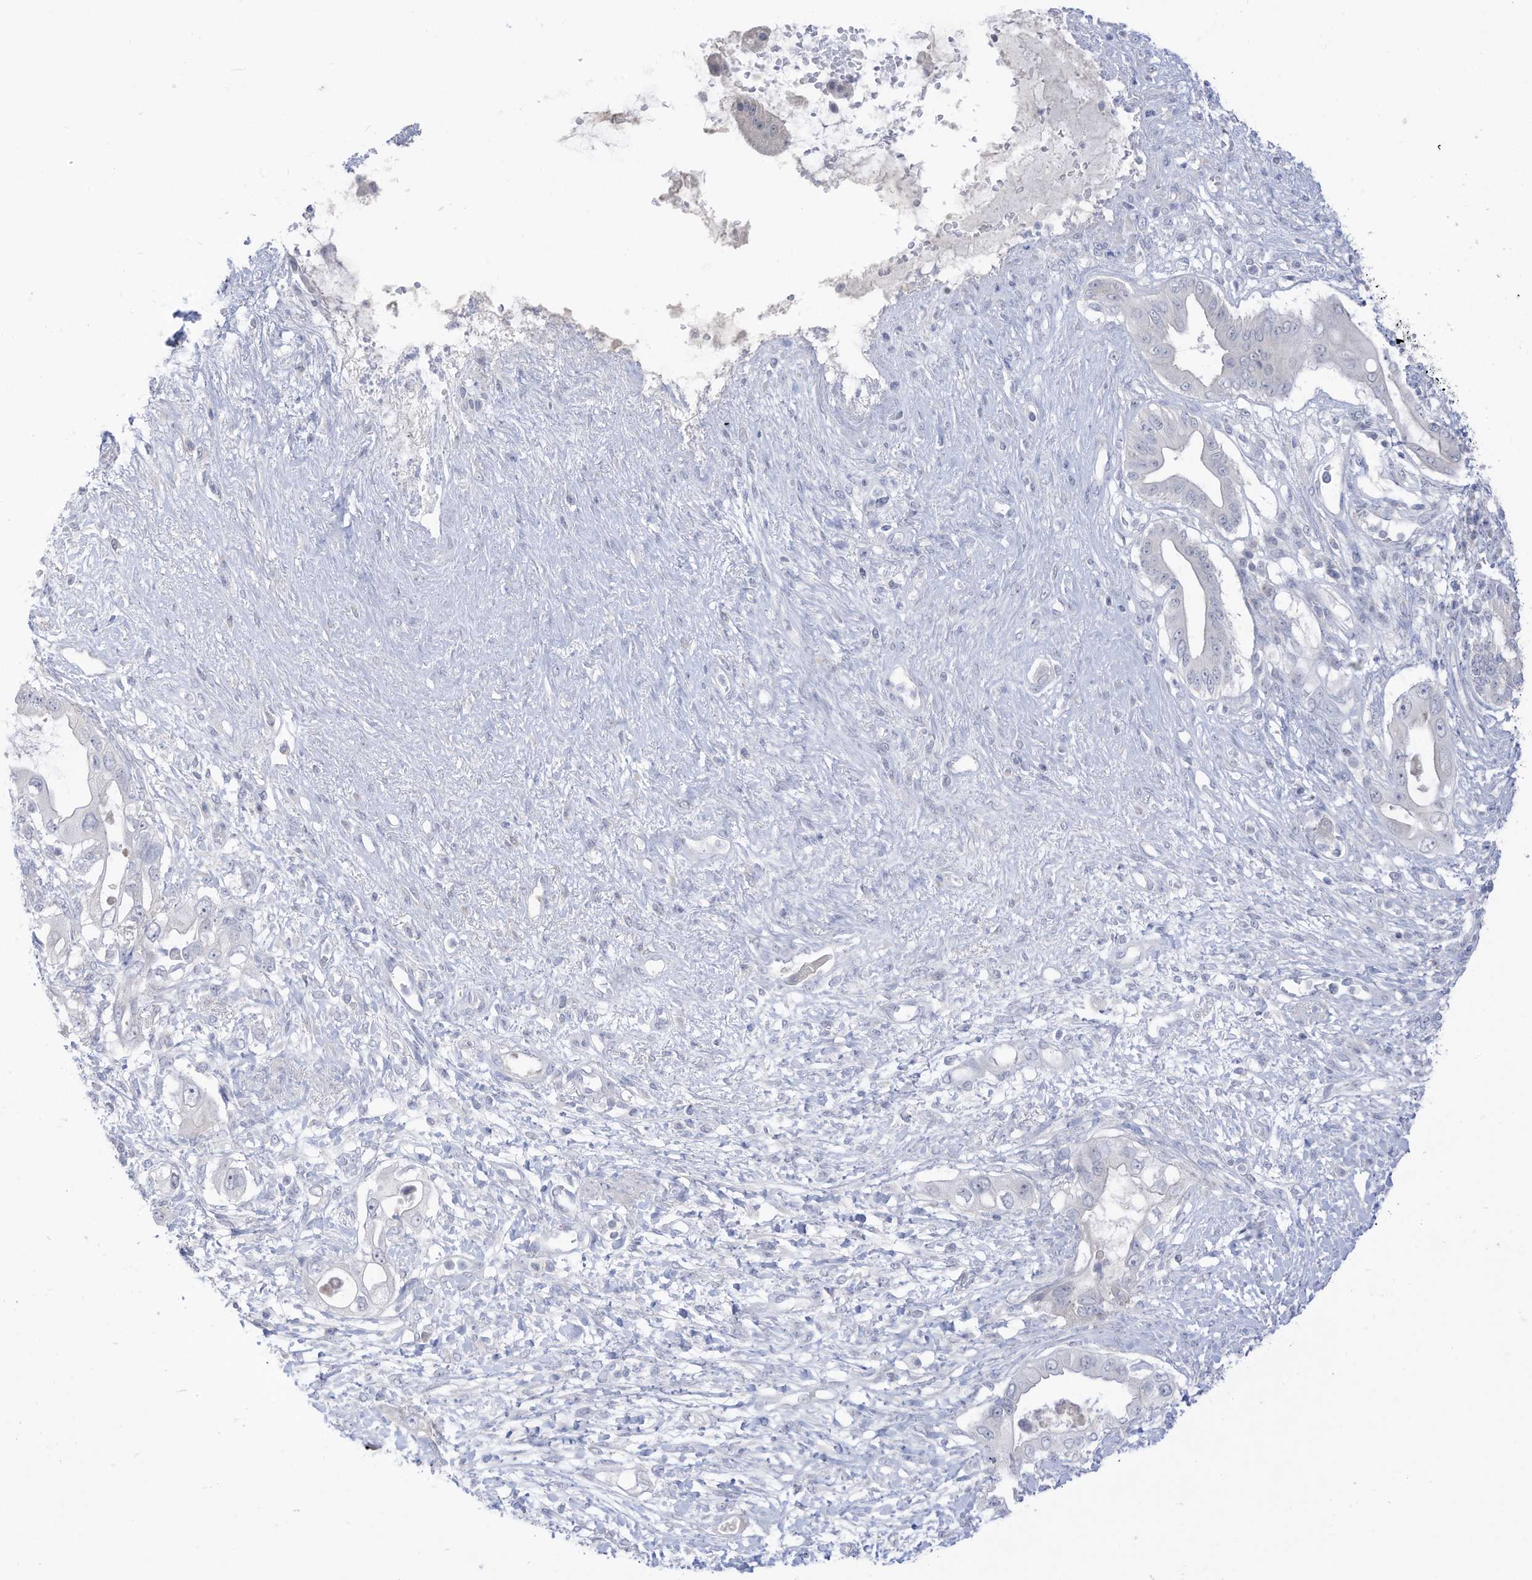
{"staining": {"intensity": "negative", "quantity": "none", "location": "none"}, "tissue": "pancreatic cancer", "cell_type": "Tumor cells", "image_type": "cancer", "snomed": [{"axis": "morphology", "description": "Inflammation, NOS"}, {"axis": "morphology", "description": "Adenocarcinoma, NOS"}, {"axis": "topography", "description": "Pancreas"}], "caption": "Tumor cells are negative for protein expression in human pancreatic cancer.", "gene": "OGT", "patient": {"sex": "female", "age": 56}}